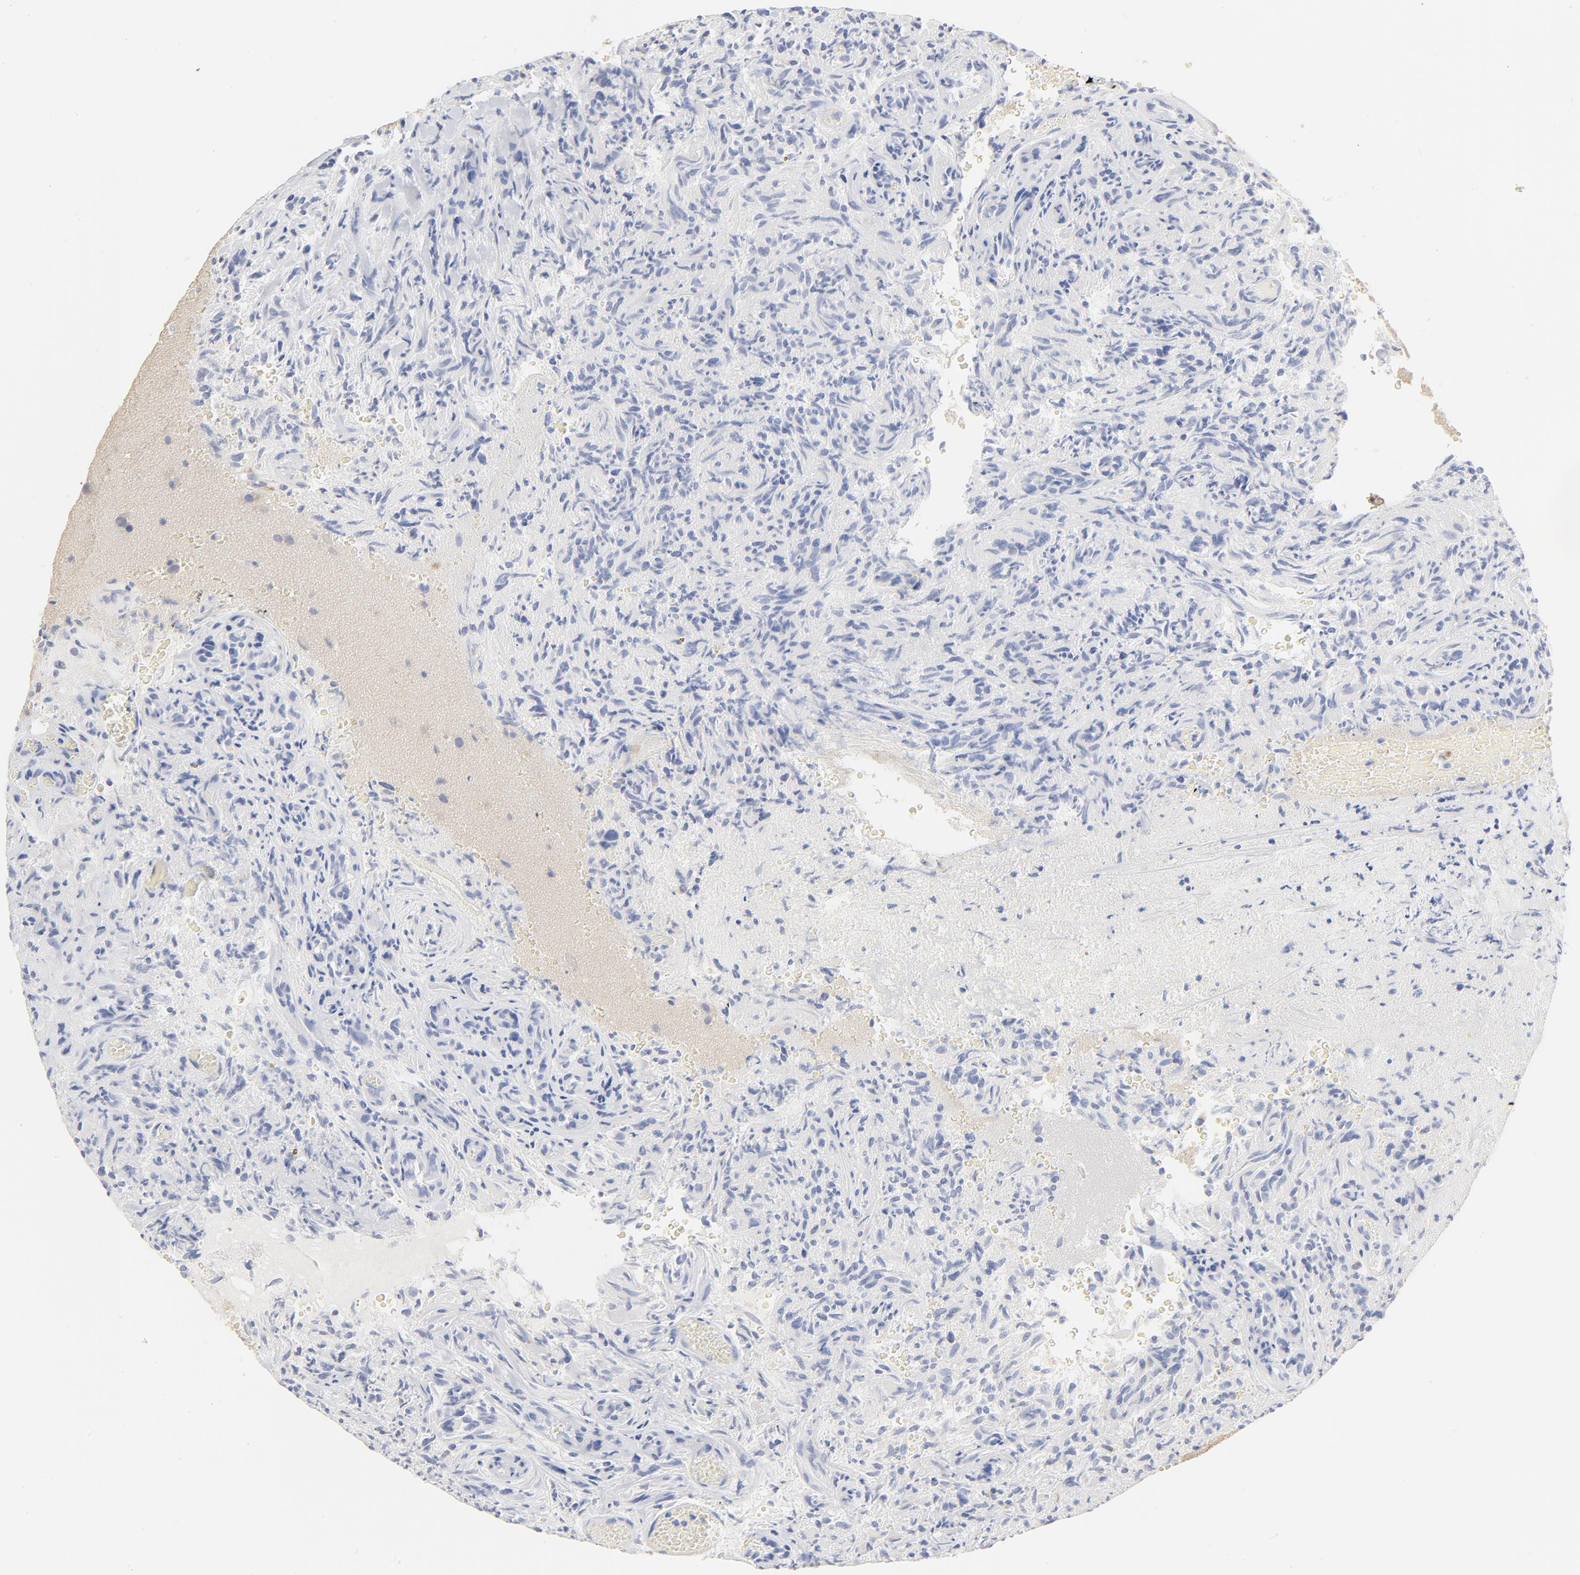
{"staining": {"intensity": "negative", "quantity": "none", "location": "none"}, "tissue": "glioma", "cell_type": "Tumor cells", "image_type": "cancer", "snomed": [{"axis": "morphology", "description": "Normal tissue, NOS"}, {"axis": "morphology", "description": "Glioma, malignant, High grade"}, {"axis": "topography", "description": "Cerebral cortex"}], "caption": "Protein analysis of malignant high-grade glioma shows no significant staining in tumor cells.", "gene": "FCGBP", "patient": {"sex": "male", "age": 75}}